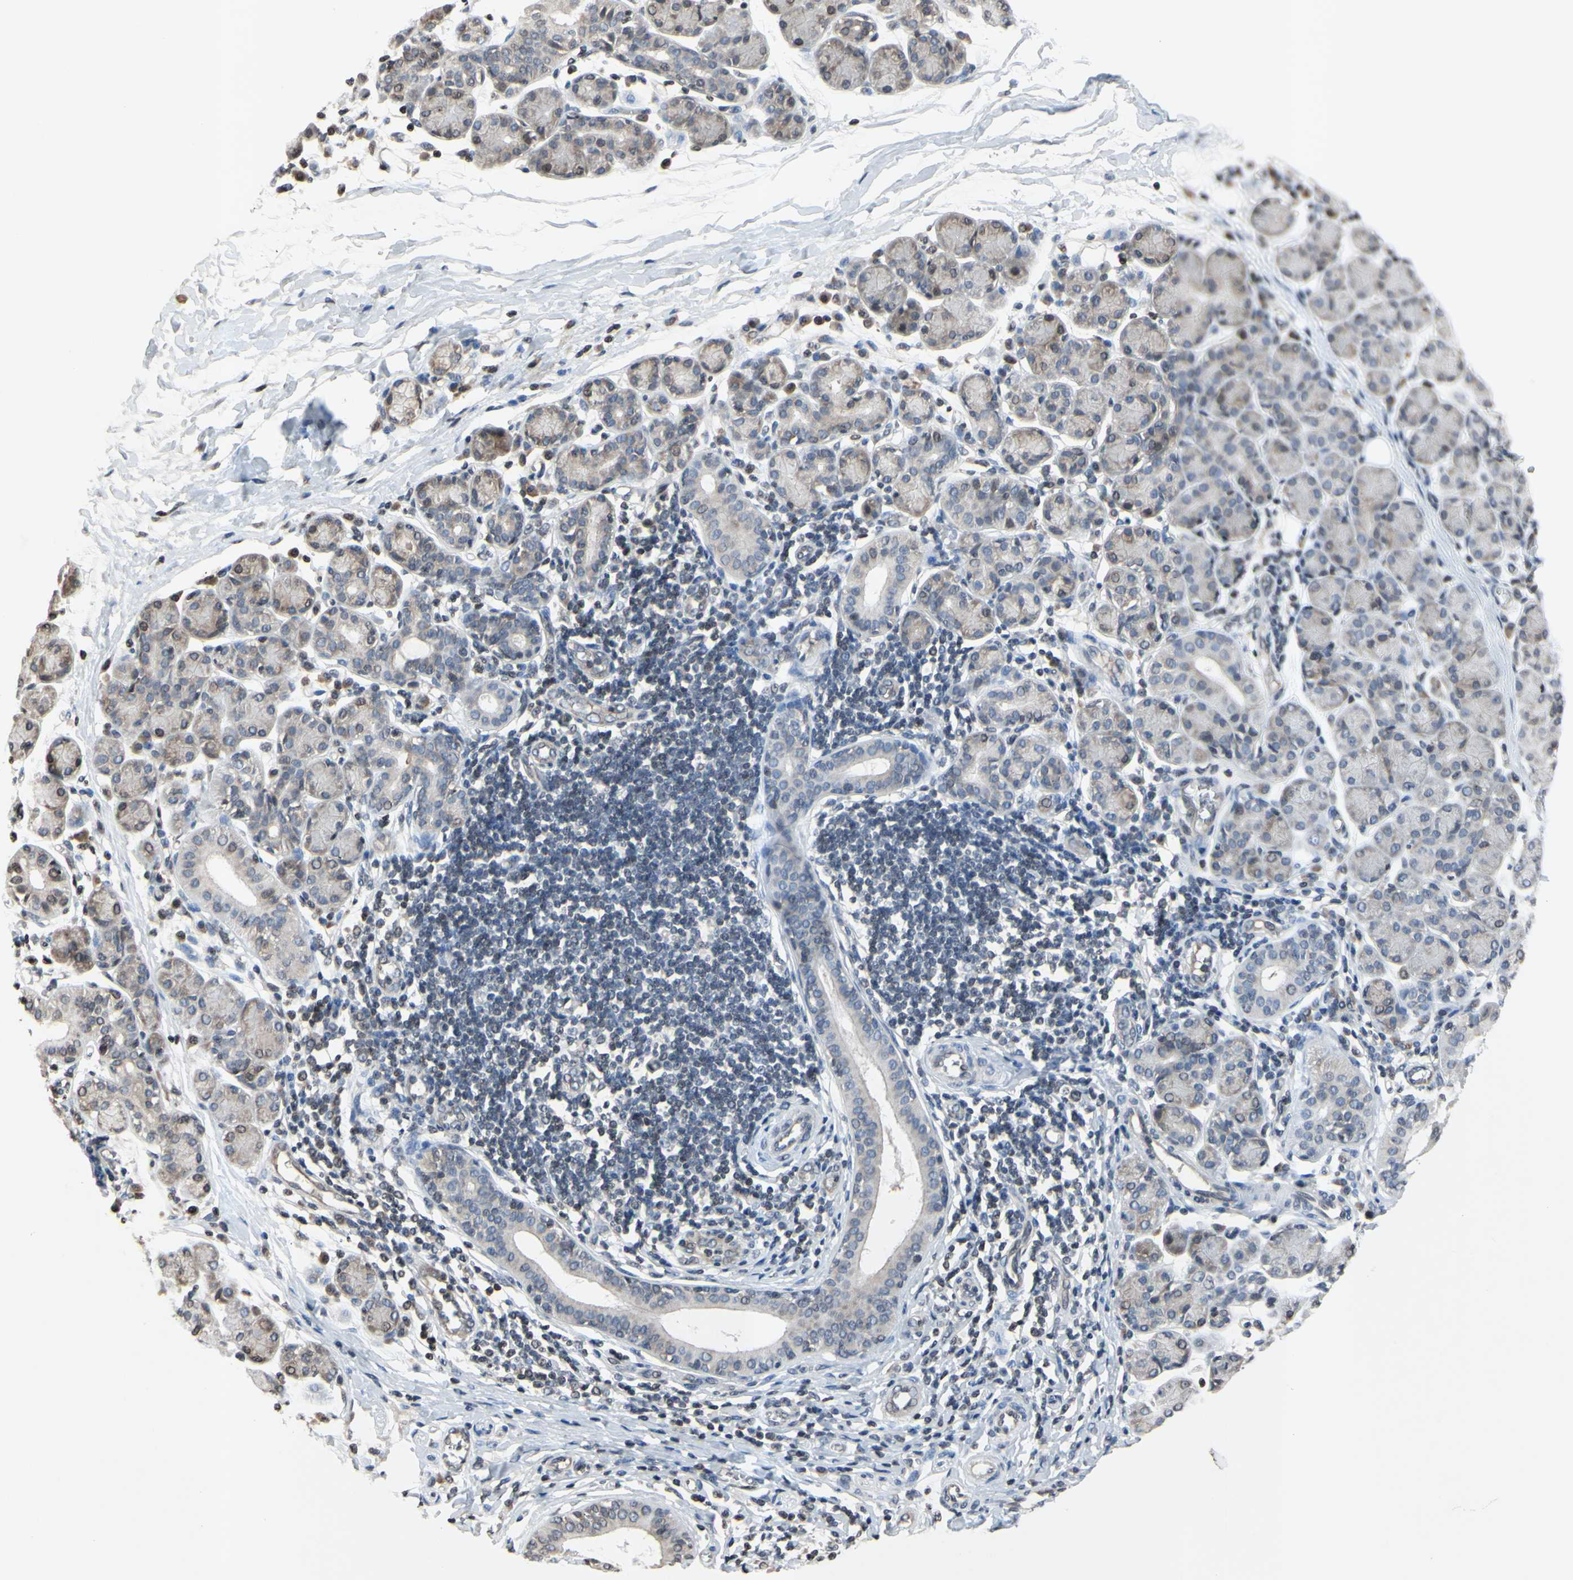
{"staining": {"intensity": "weak", "quantity": "<25%", "location": "cytoplasmic/membranous,nuclear"}, "tissue": "salivary gland", "cell_type": "Glandular cells", "image_type": "normal", "snomed": [{"axis": "morphology", "description": "Normal tissue, NOS"}, {"axis": "morphology", "description": "Inflammation, NOS"}, {"axis": "topography", "description": "Lymph node"}, {"axis": "topography", "description": "Salivary gland"}], "caption": "Immunohistochemistry (IHC) photomicrograph of unremarkable salivary gland: human salivary gland stained with DAB (3,3'-diaminobenzidine) displays no significant protein staining in glandular cells.", "gene": "ARG1", "patient": {"sex": "male", "age": 3}}